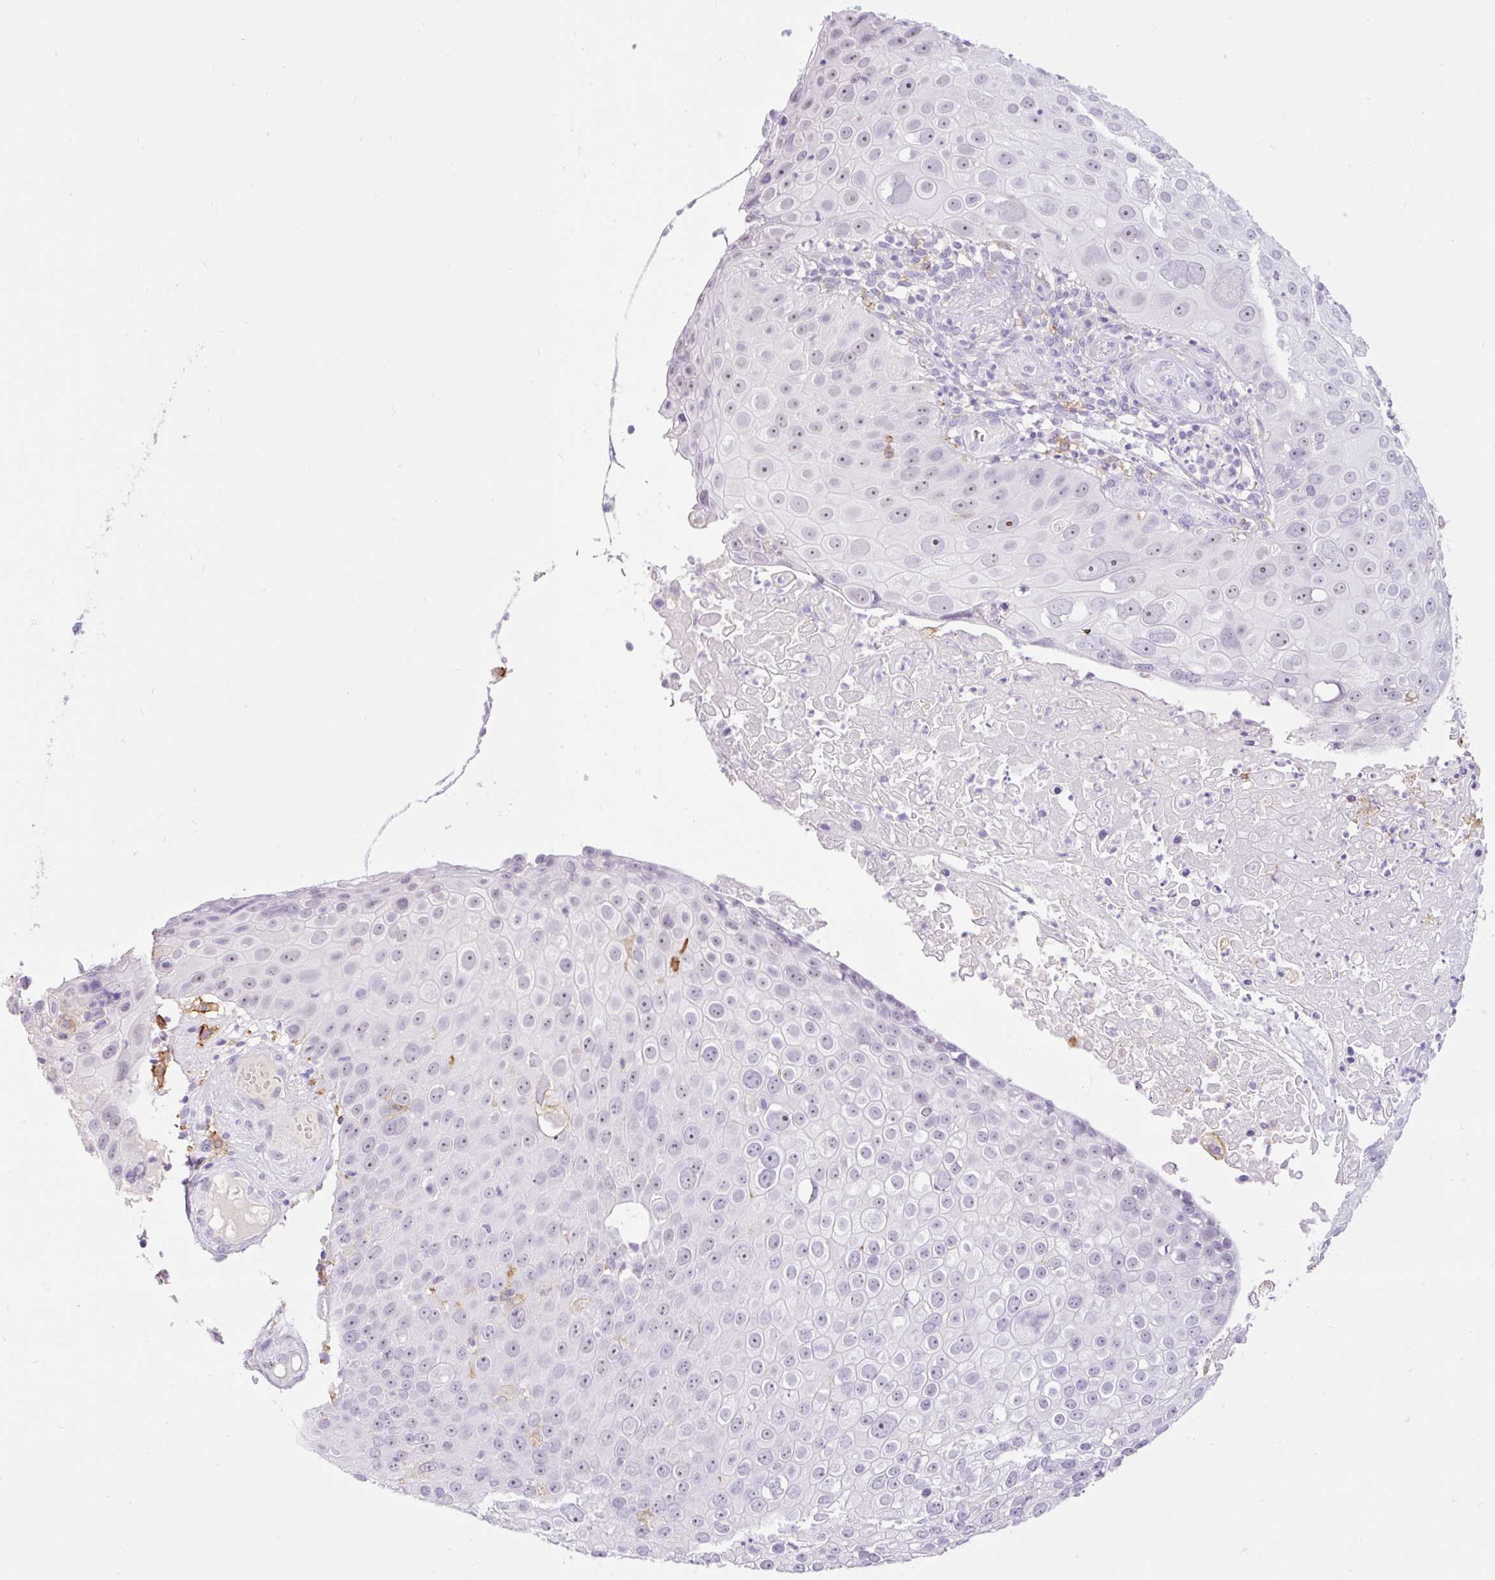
{"staining": {"intensity": "negative", "quantity": "none", "location": "none"}, "tissue": "skin cancer", "cell_type": "Tumor cells", "image_type": "cancer", "snomed": [{"axis": "morphology", "description": "Squamous cell carcinoma, NOS"}, {"axis": "topography", "description": "Skin"}], "caption": "Immunohistochemical staining of human skin cancer reveals no significant expression in tumor cells.", "gene": "SIGLEC1", "patient": {"sex": "male", "age": 71}}